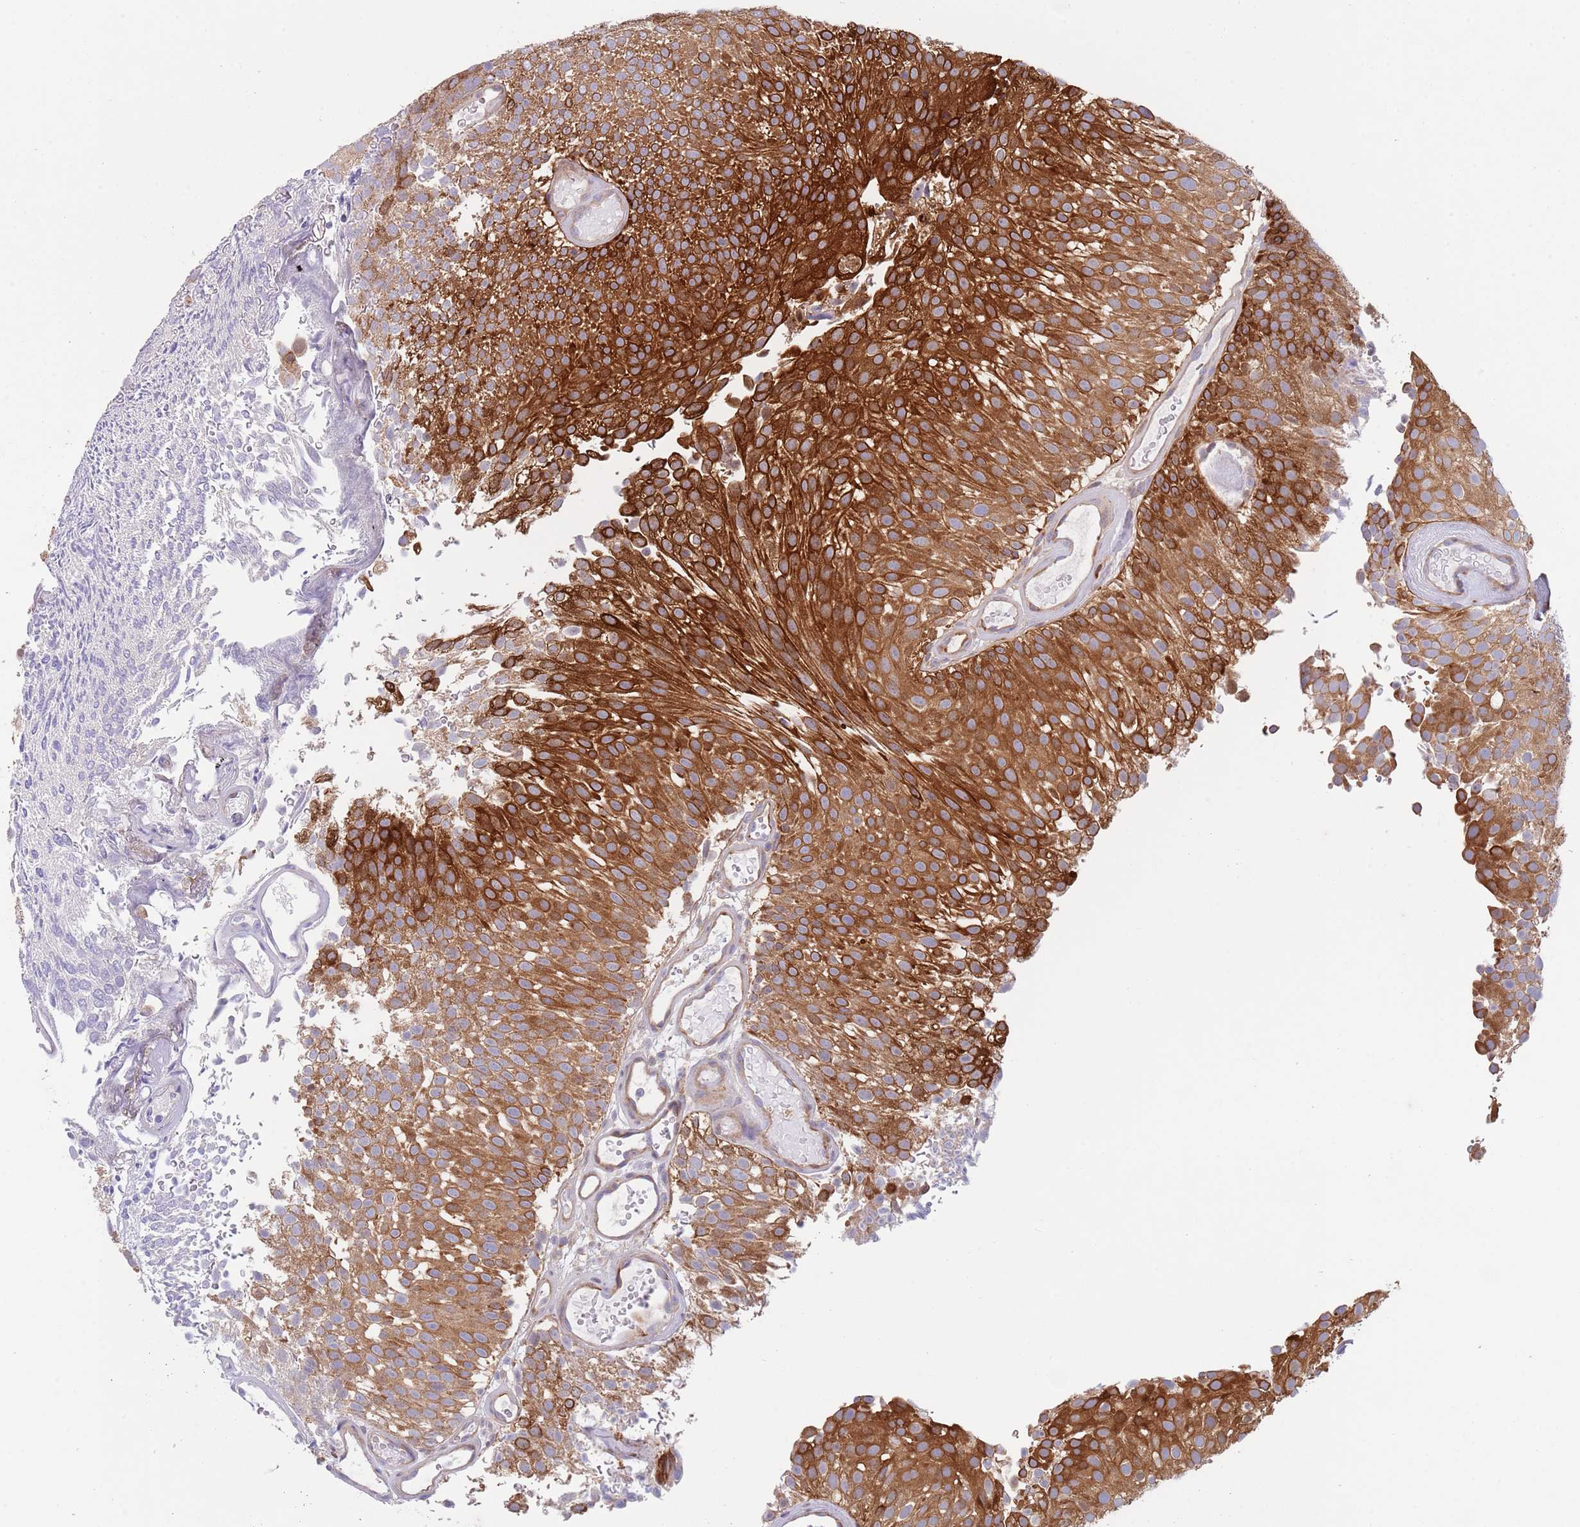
{"staining": {"intensity": "strong", "quantity": ">75%", "location": "cytoplasmic/membranous"}, "tissue": "urothelial cancer", "cell_type": "Tumor cells", "image_type": "cancer", "snomed": [{"axis": "morphology", "description": "Urothelial carcinoma, Low grade"}, {"axis": "topography", "description": "Urinary bladder"}], "caption": "Low-grade urothelial carcinoma stained for a protein exhibits strong cytoplasmic/membranous positivity in tumor cells.", "gene": "ZMYM5", "patient": {"sex": "male", "age": 78}}